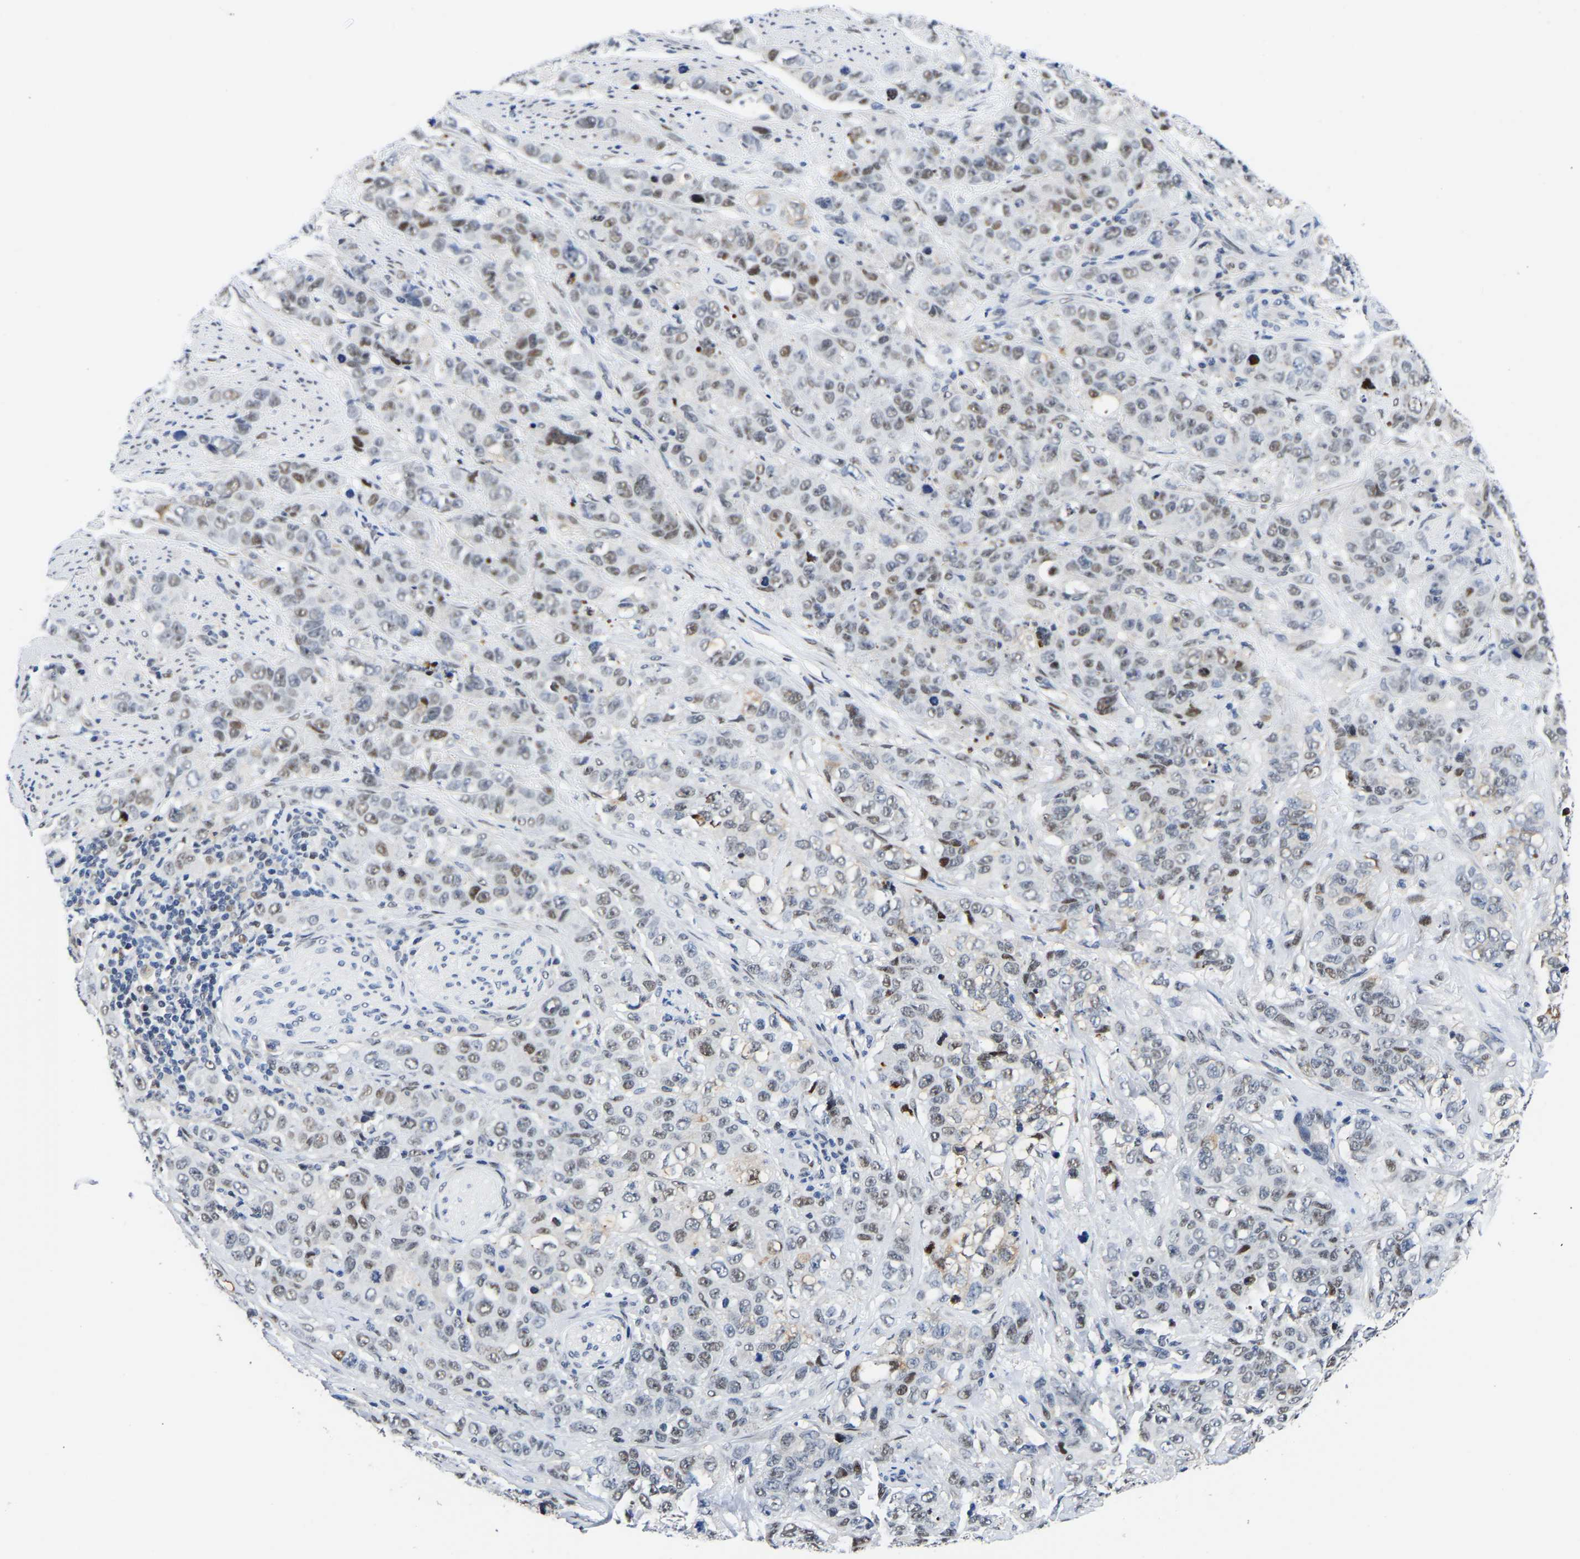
{"staining": {"intensity": "weak", "quantity": "25%-75%", "location": "nuclear"}, "tissue": "stomach cancer", "cell_type": "Tumor cells", "image_type": "cancer", "snomed": [{"axis": "morphology", "description": "Adenocarcinoma, NOS"}, {"axis": "topography", "description": "Stomach"}], "caption": "High-magnification brightfield microscopy of stomach cancer stained with DAB (brown) and counterstained with hematoxylin (blue). tumor cells exhibit weak nuclear expression is present in approximately25%-75% of cells. (DAB IHC with brightfield microscopy, high magnification).", "gene": "PTRHD1", "patient": {"sex": "male", "age": 48}}